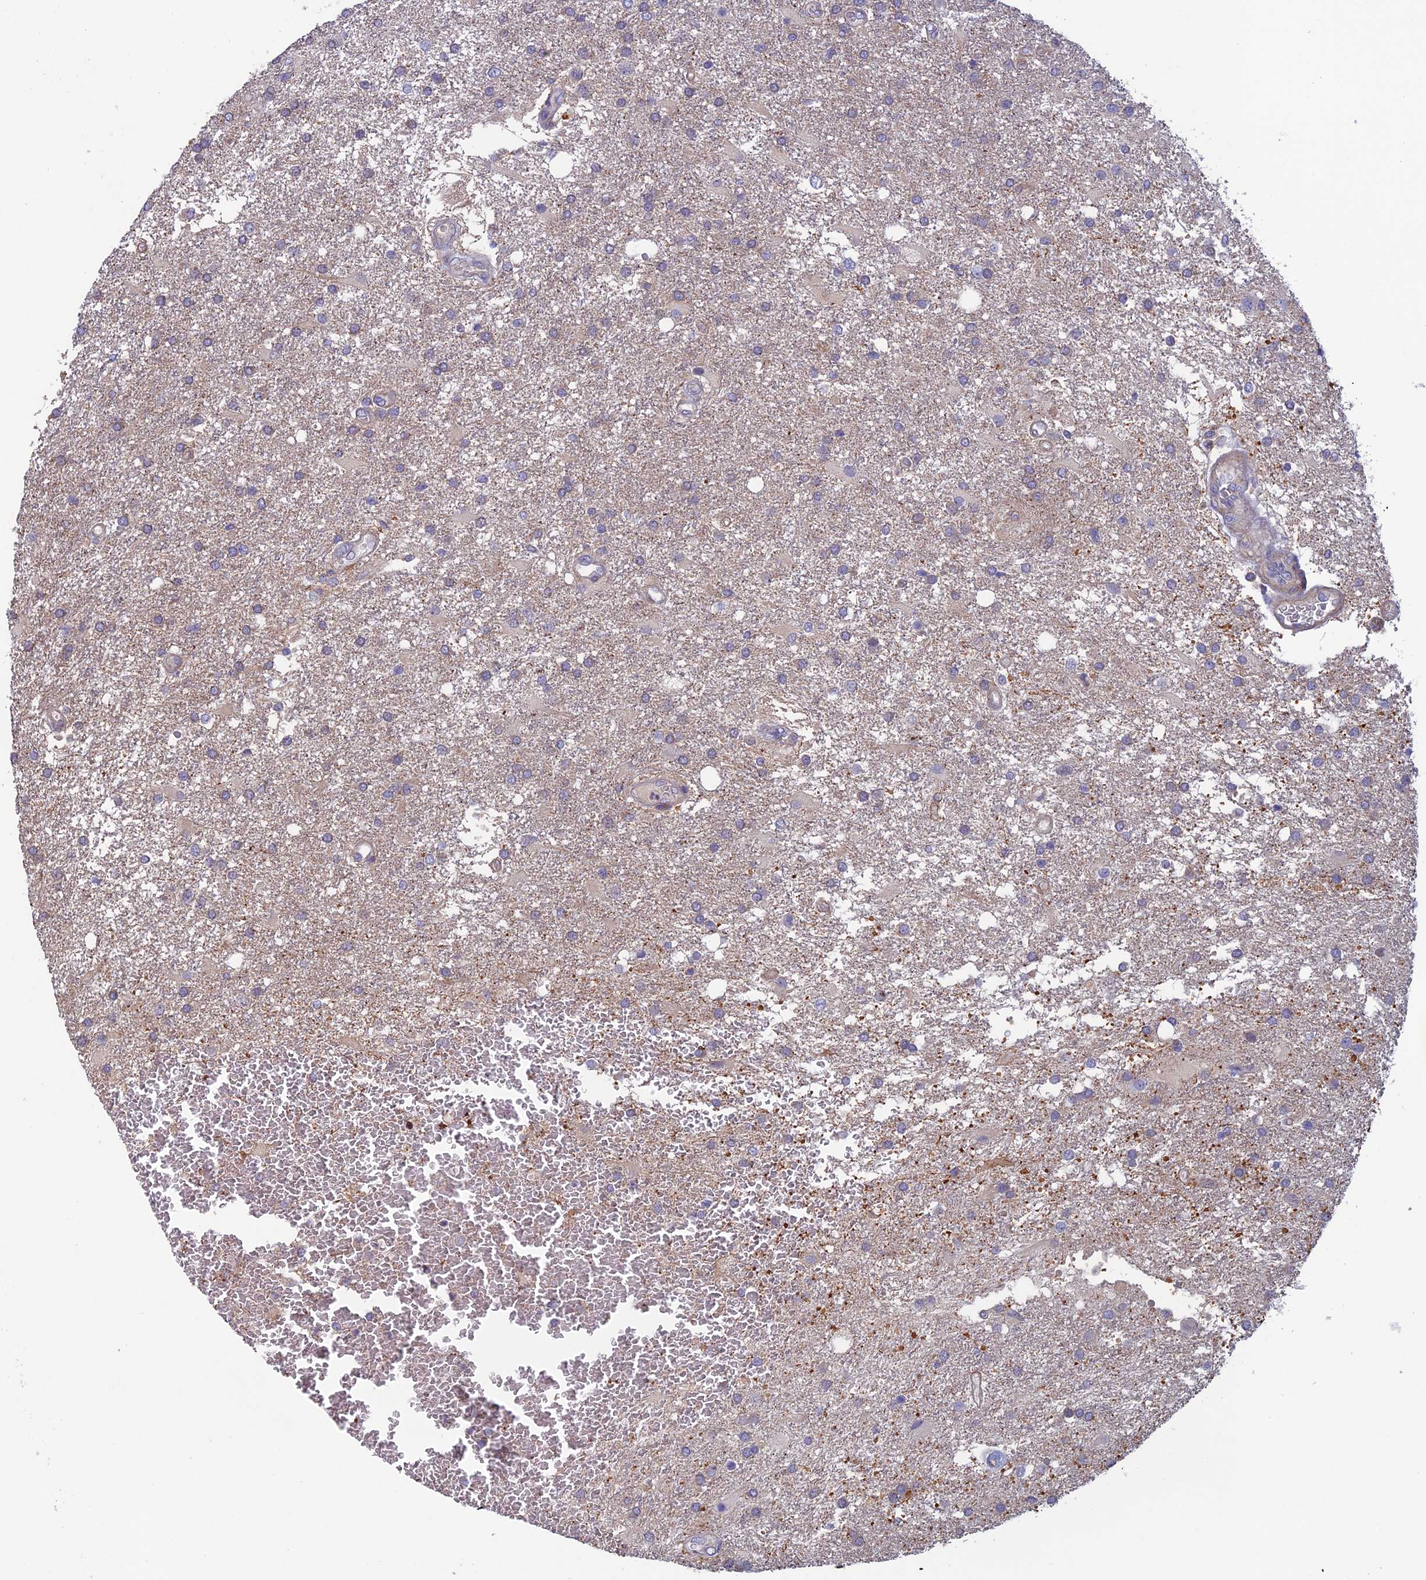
{"staining": {"intensity": "moderate", "quantity": "25%-75%", "location": "cytoplasmic/membranous"}, "tissue": "glioma", "cell_type": "Tumor cells", "image_type": "cancer", "snomed": [{"axis": "morphology", "description": "Glioma, malignant, Low grade"}, {"axis": "topography", "description": "Brain"}], "caption": "High-magnification brightfield microscopy of glioma stained with DAB (brown) and counterstained with hematoxylin (blue). tumor cells exhibit moderate cytoplasmic/membranous expression is present in approximately25%-75% of cells.", "gene": "C15orf62", "patient": {"sex": "male", "age": 66}}